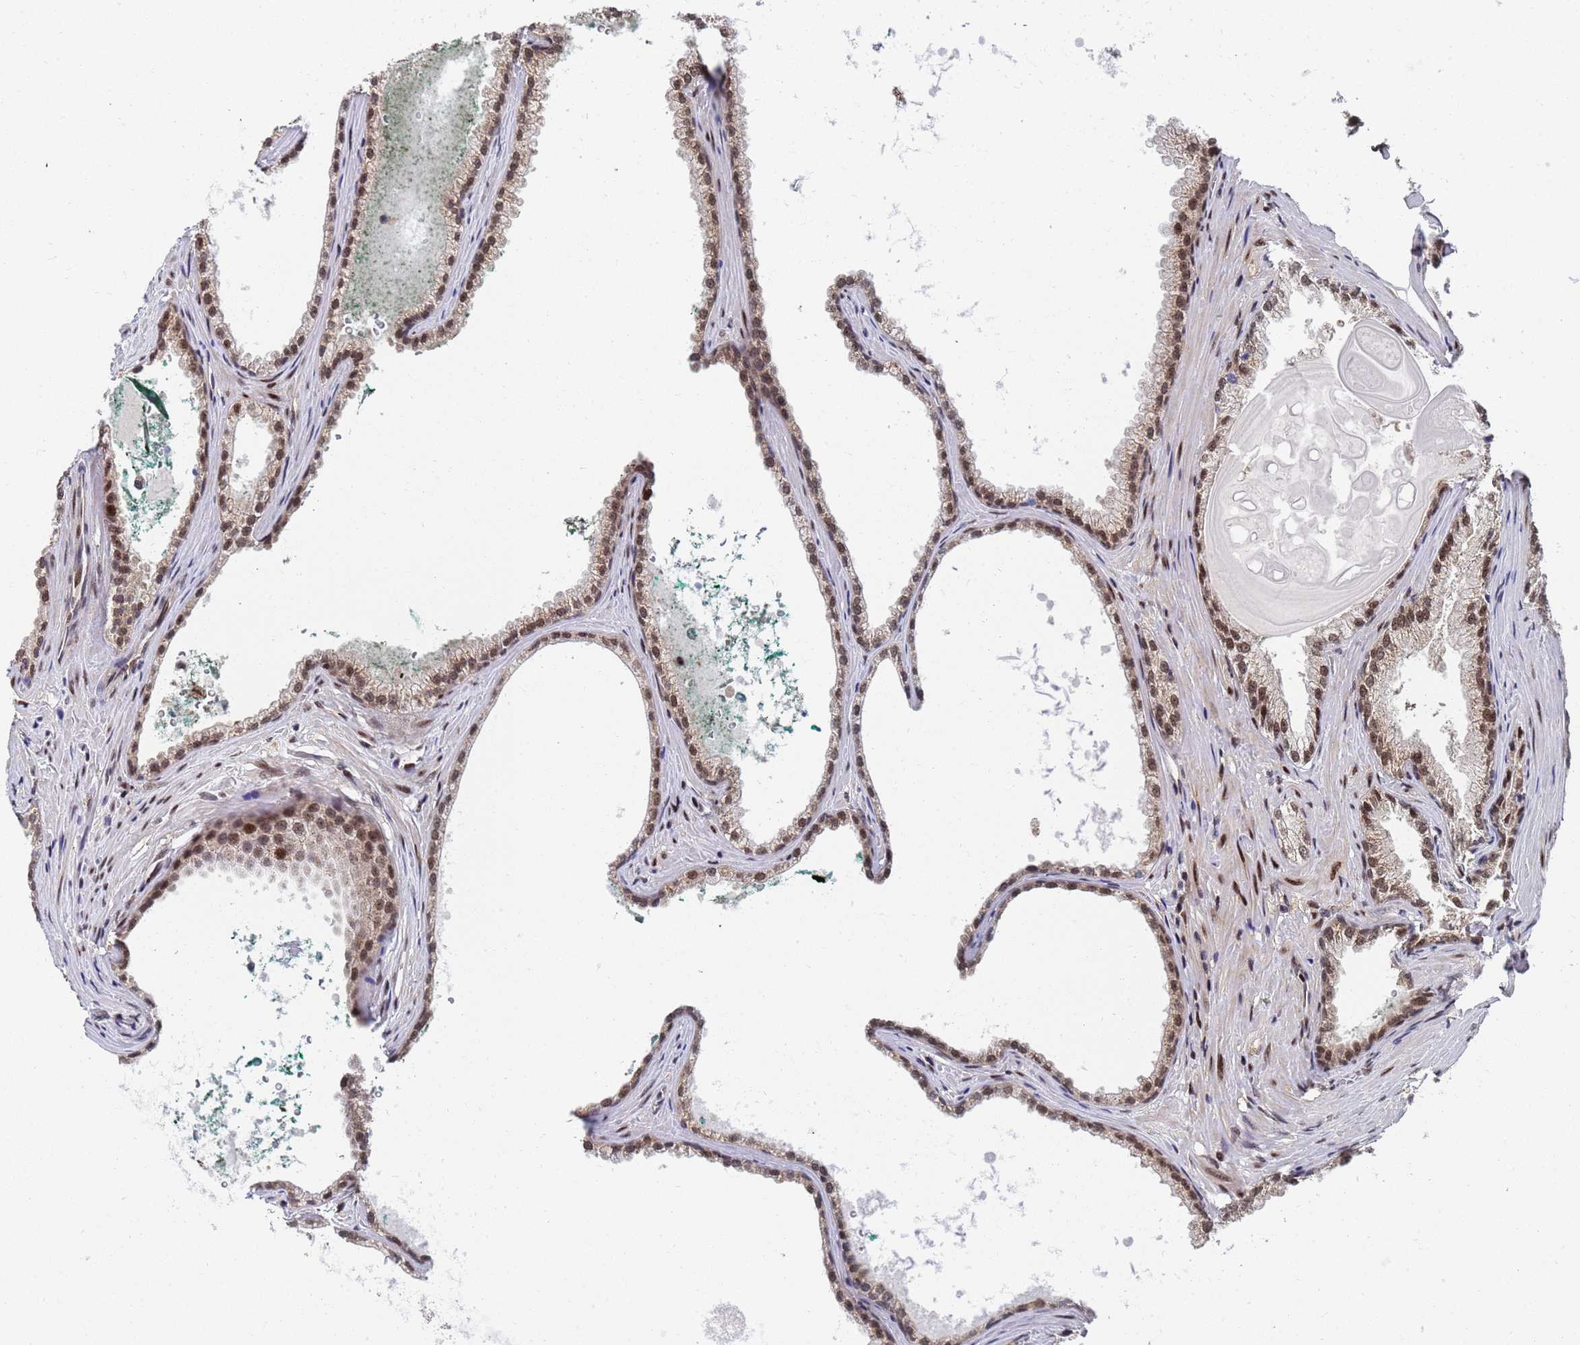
{"staining": {"intensity": "moderate", "quantity": ">75%", "location": "nuclear"}, "tissue": "prostate cancer", "cell_type": "Tumor cells", "image_type": "cancer", "snomed": [{"axis": "morphology", "description": "Adenocarcinoma, Low grade"}, {"axis": "topography", "description": "Prostate"}], "caption": "Tumor cells exhibit medium levels of moderate nuclear expression in about >75% of cells in human prostate adenocarcinoma (low-grade).", "gene": "AP5Z1", "patient": {"sex": "male", "age": 69}}